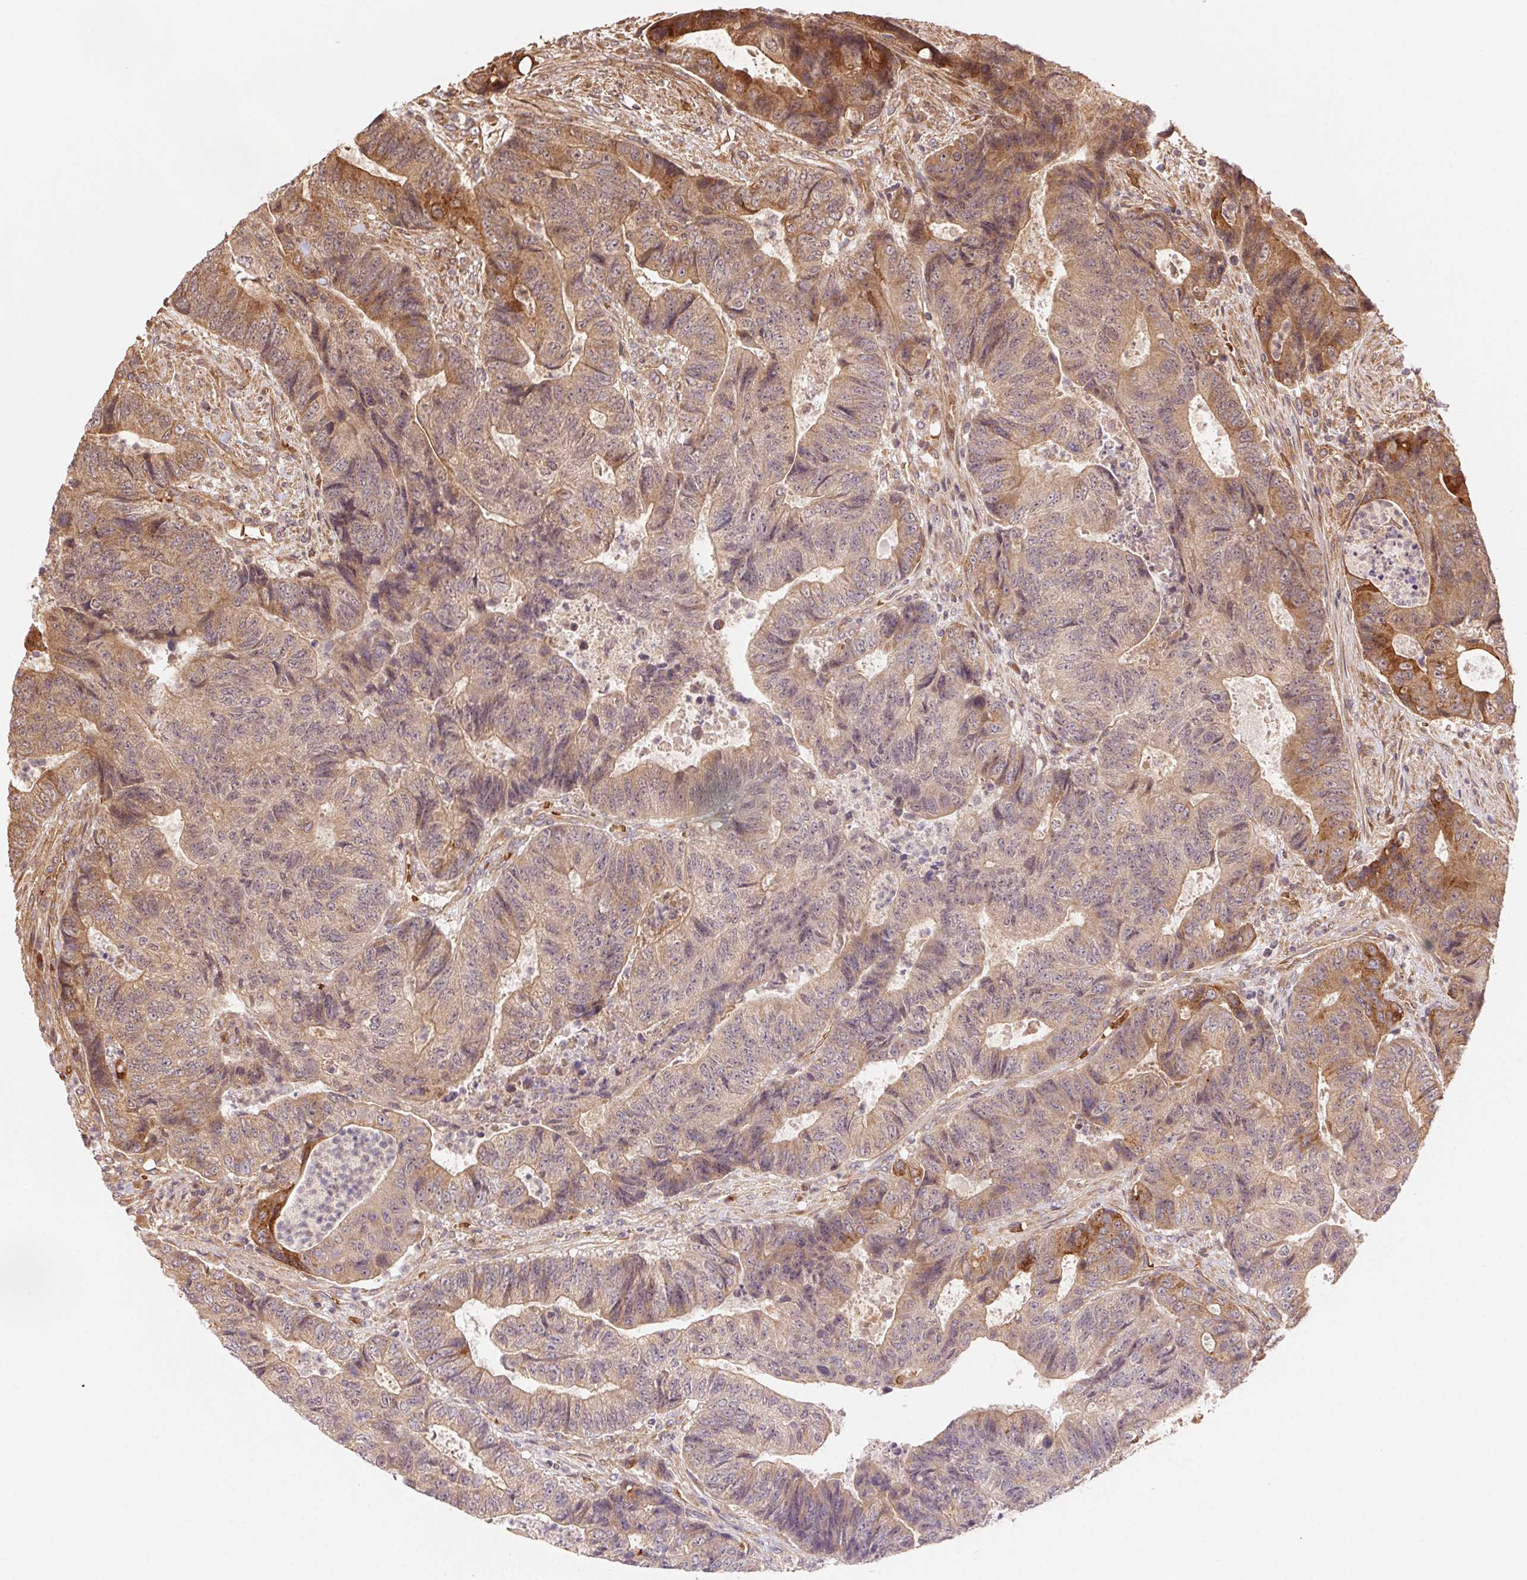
{"staining": {"intensity": "moderate", "quantity": "<25%", "location": "cytoplasmic/membranous"}, "tissue": "colorectal cancer", "cell_type": "Tumor cells", "image_type": "cancer", "snomed": [{"axis": "morphology", "description": "Normal tissue, NOS"}, {"axis": "morphology", "description": "Adenocarcinoma, NOS"}, {"axis": "topography", "description": "Colon"}], "caption": "About <25% of tumor cells in human colorectal adenocarcinoma reveal moderate cytoplasmic/membranous protein expression as visualized by brown immunohistochemical staining.", "gene": "USE1", "patient": {"sex": "female", "age": 48}}